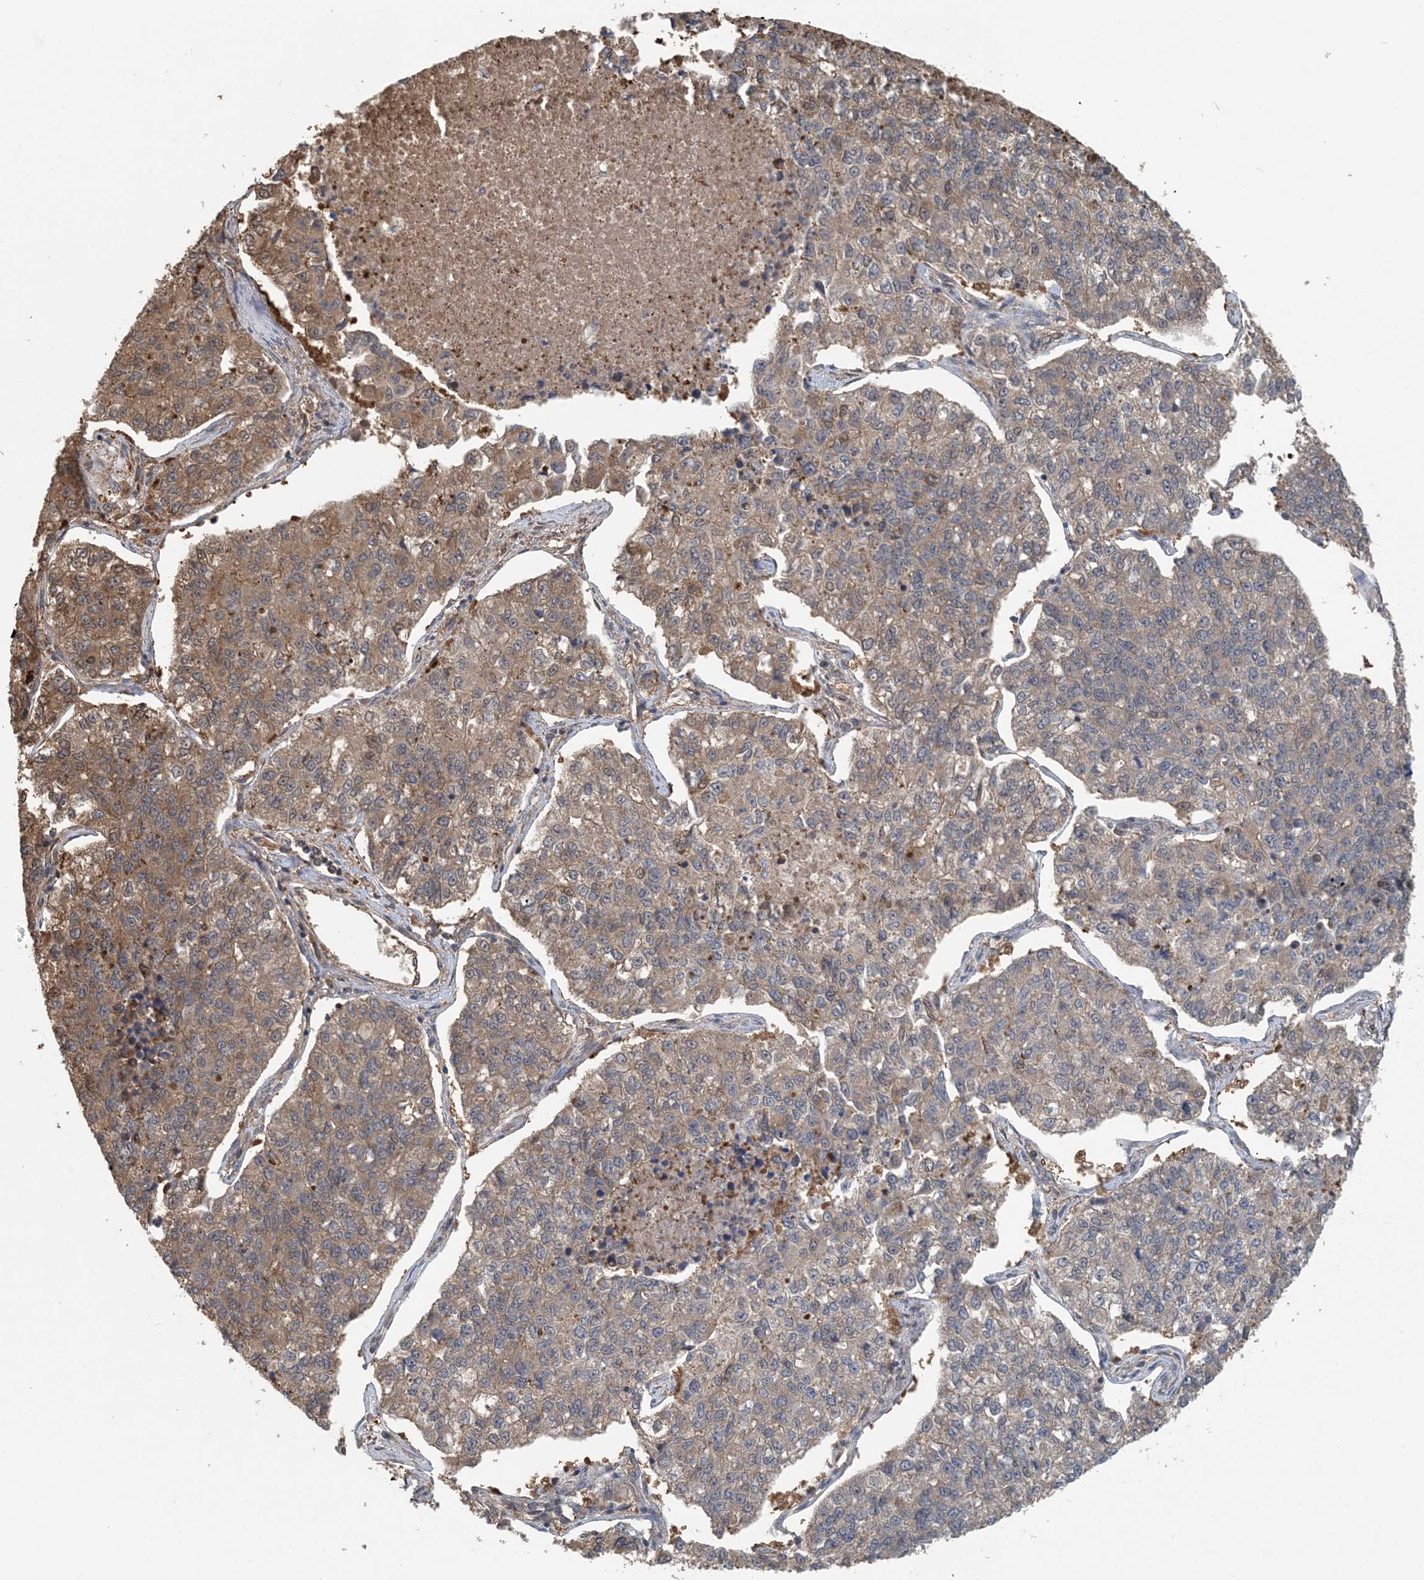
{"staining": {"intensity": "moderate", "quantity": ">75%", "location": "cytoplasmic/membranous"}, "tissue": "lung cancer", "cell_type": "Tumor cells", "image_type": "cancer", "snomed": [{"axis": "morphology", "description": "Adenocarcinoma, NOS"}, {"axis": "topography", "description": "Lung"}], "caption": "Immunohistochemical staining of human lung adenocarcinoma demonstrates medium levels of moderate cytoplasmic/membranous protein expression in approximately >75% of tumor cells.", "gene": "HIKESHI", "patient": {"sex": "male", "age": 49}}